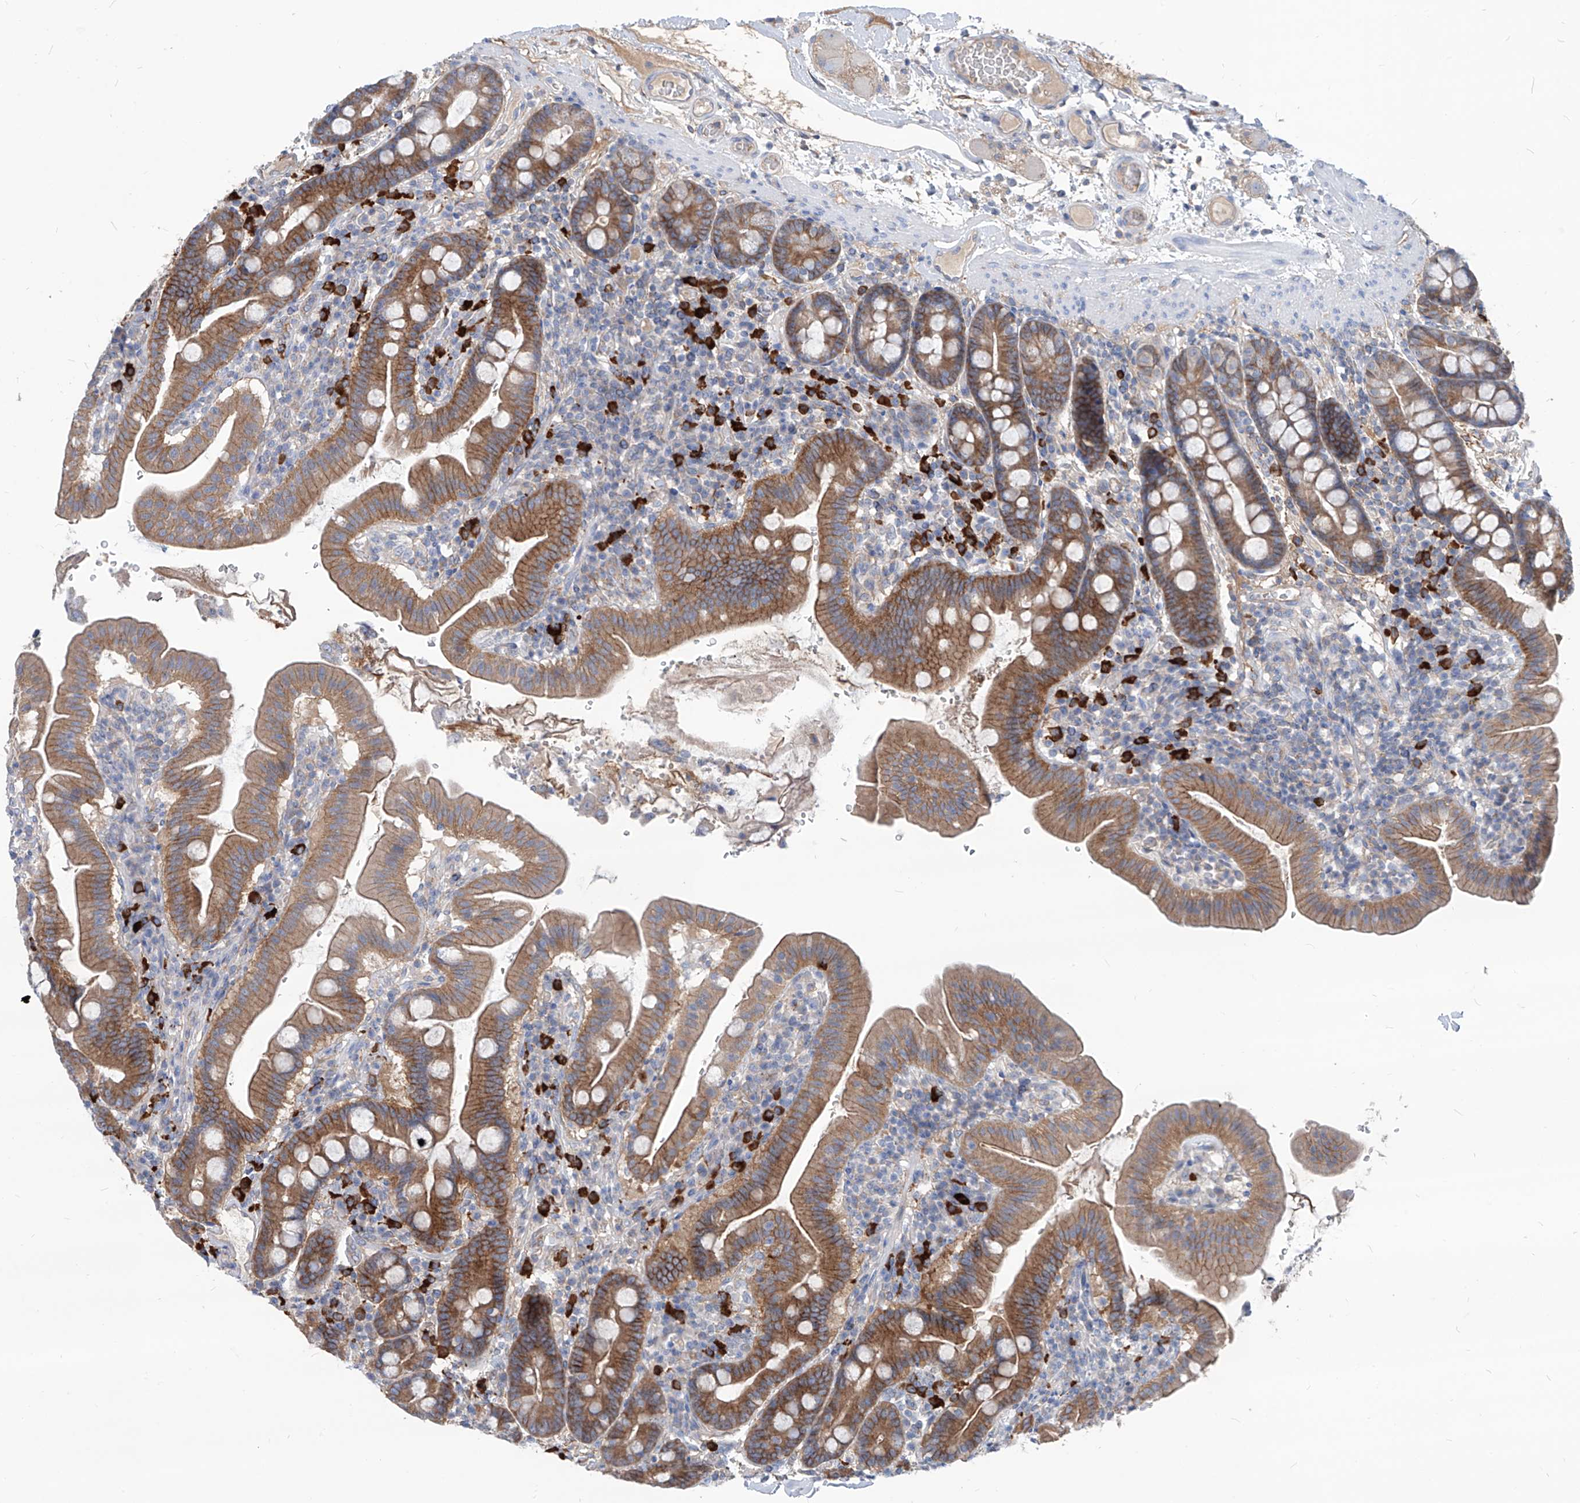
{"staining": {"intensity": "moderate", "quantity": ">75%", "location": "cytoplasmic/membranous"}, "tissue": "duodenum", "cell_type": "Glandular cells", "image_type": "normal", "snomed": [{"axis": "morphology", "description": "Normal tissue, NOS"}, {"axis": "morphology", "description": "Adenocarcinoma, NOS"}, {"axis": "topography", "description": "Pancreas"}, {"axis": "topography", "description": "Duodenum"}], "caption": "Human duodenum stained with a protein marker displays moderate staining in glandular cells.", "gene": "AKAP10", "patient": {"sex": "male", "age": 50}}